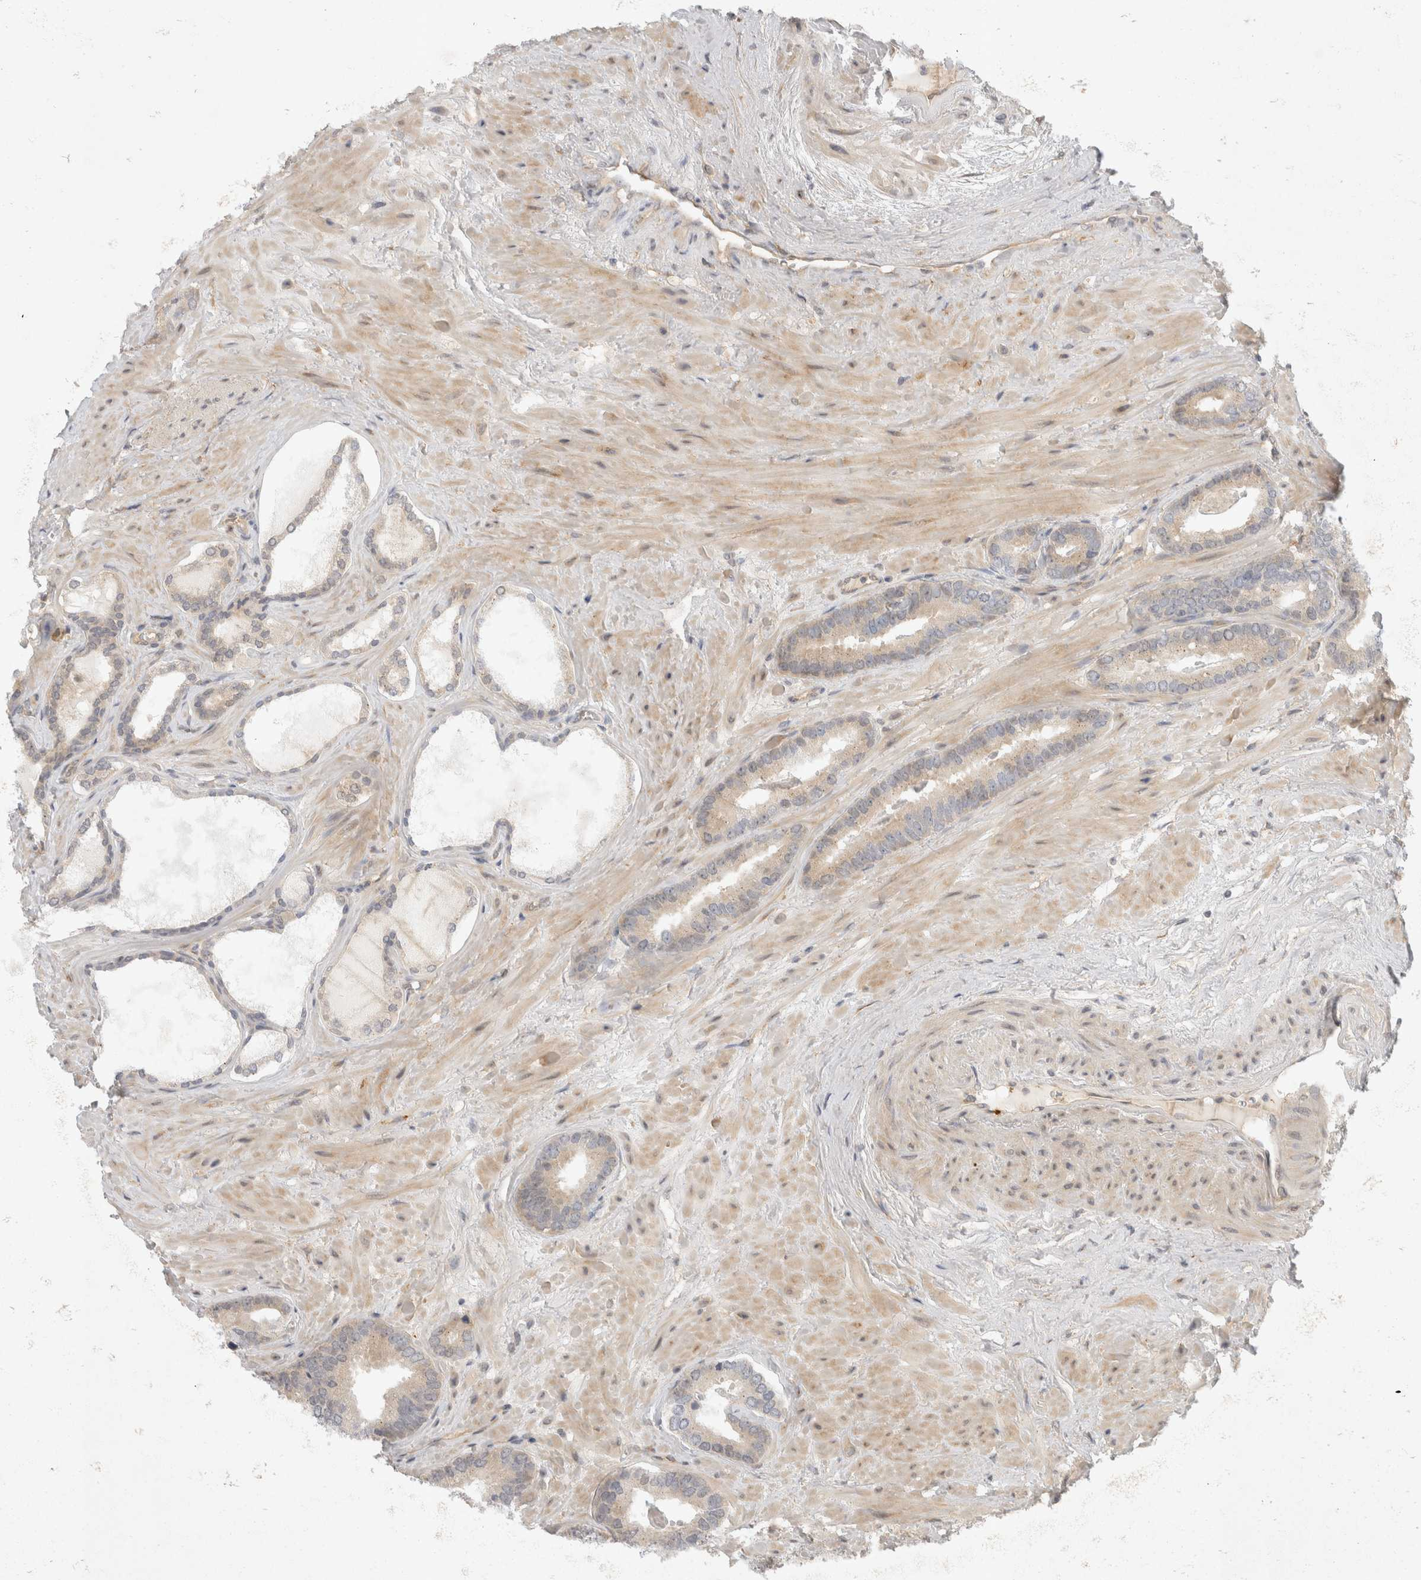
{"staining": {"intensity": "weak", "quantity": ">75%", "location": "cytoplasmic/membranous"}, "tissue": "prostate cancer", "cell_type": "Tumor cells", "image_type": "cancer", "snomed": [{"axis": "morphology", "description": "Adenocarcinoma, Low grade"}, {"axis": "topography", "description": "Prostate"}], "caption": "IHC of human adenocarcinoma (low-grade) (prostate) exhibits low levels of weak cytoplasmic/membranous positivity in about >75% of tumor cells. Using DAB (3,3'-diaminobenzidine) (brown) and hematoxylin (blue) stains, captured at high magnification using brightfield microscopy.", "gene": "EIF4G3", "patient": {"sex": "male", "age": 71}}